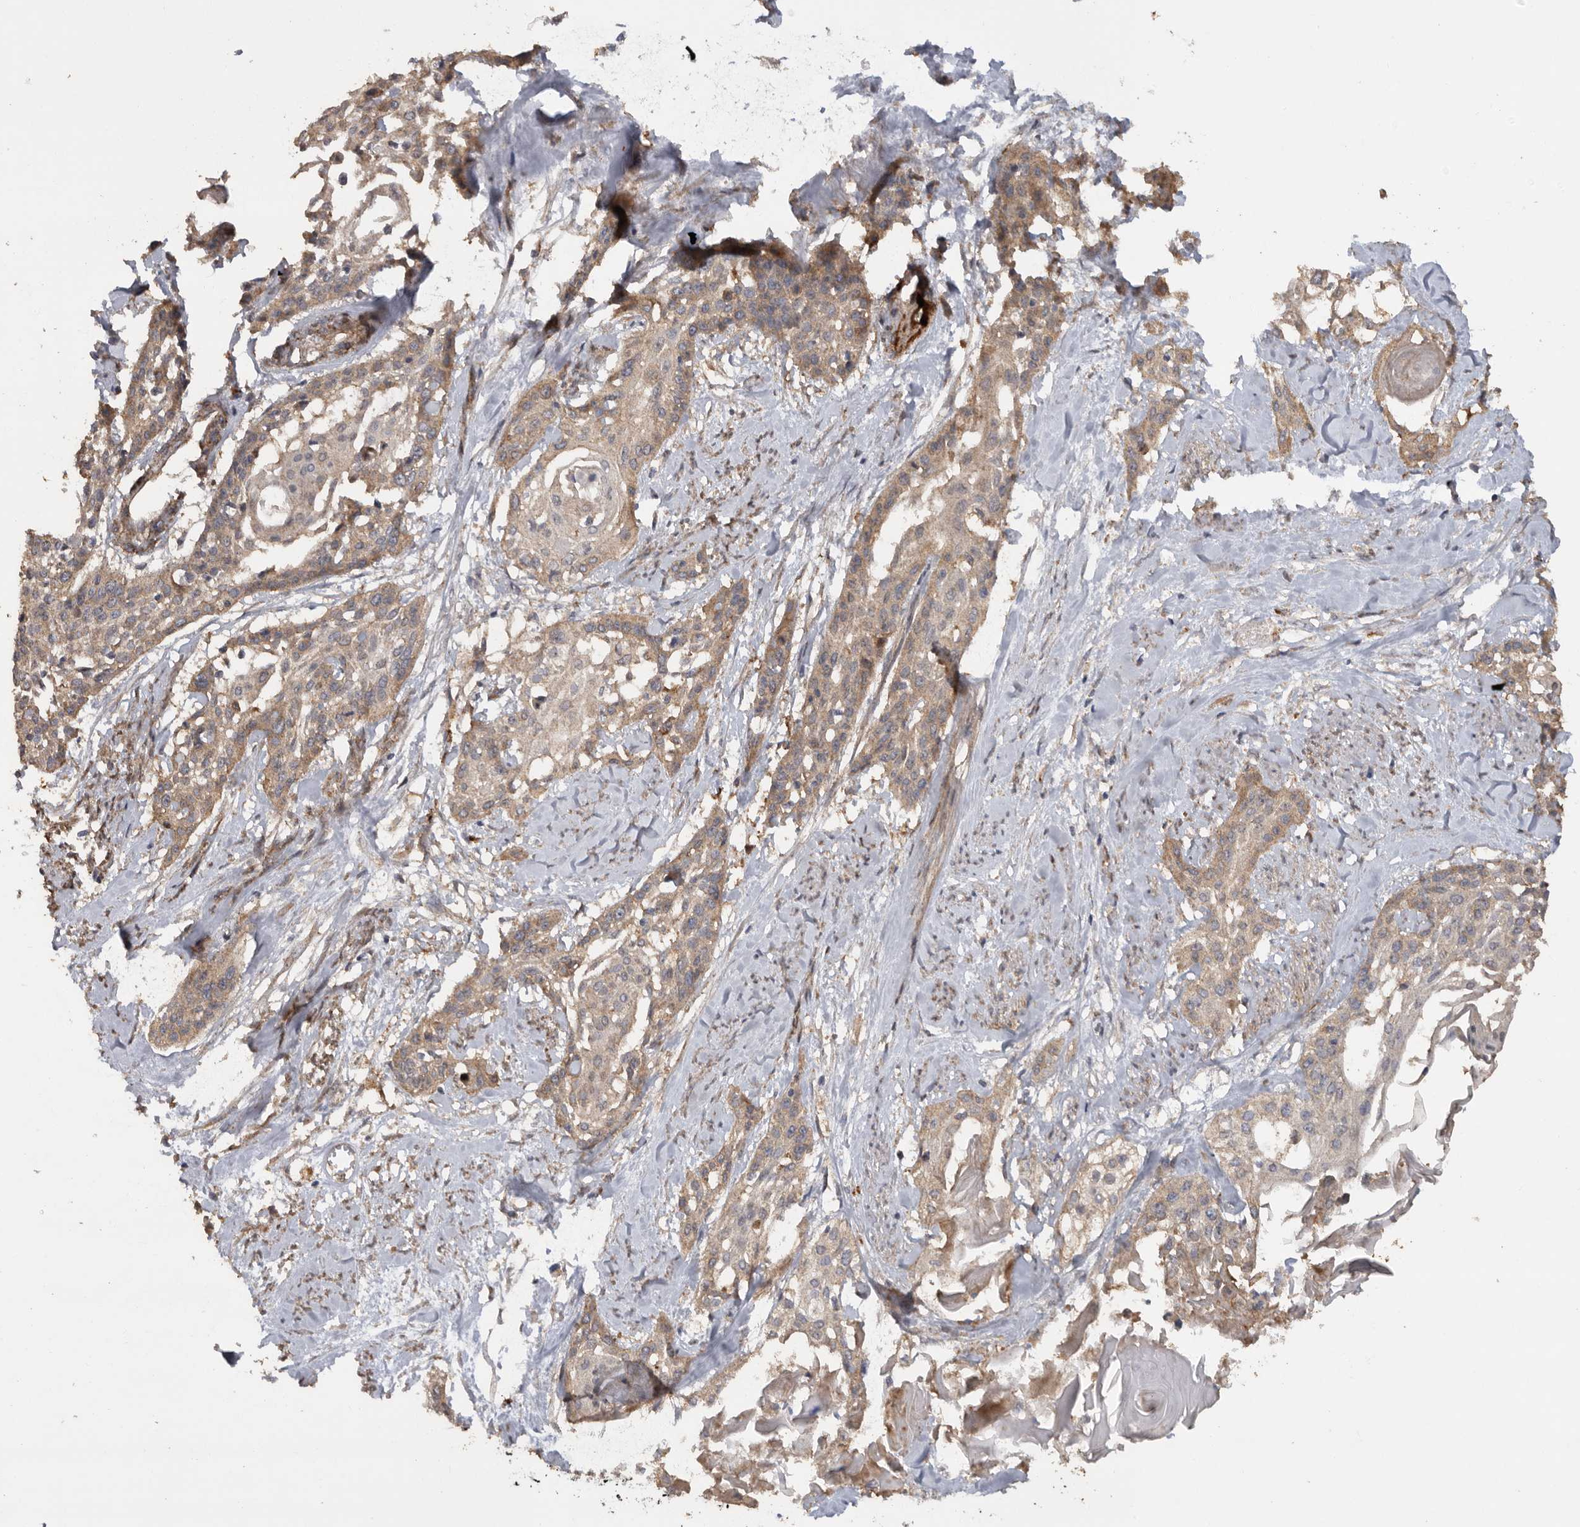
{"staining": {"intensity": "moderate", "quantity": ">75%", "location": "cytoplasmic/membranous"}, "tissue": "cervical cancer", "cell_type": "Tumor cells", "image_type": "cancer", "snomed": [{"axis": "morphology", "description": "Squamous cell carcinoma, NOS"}, {"axis": "topography", "description": "Cervix"}], "caption": "This is a photomicrograph of immunohistochemistry (IHC) staining of squamous cell carcinoma (cervical), which shows moderate expression in the cytoplasmic/membranous of tumor cells.", "gene": "PODXL2", "patient": {"sex": "female", "age": 57}}